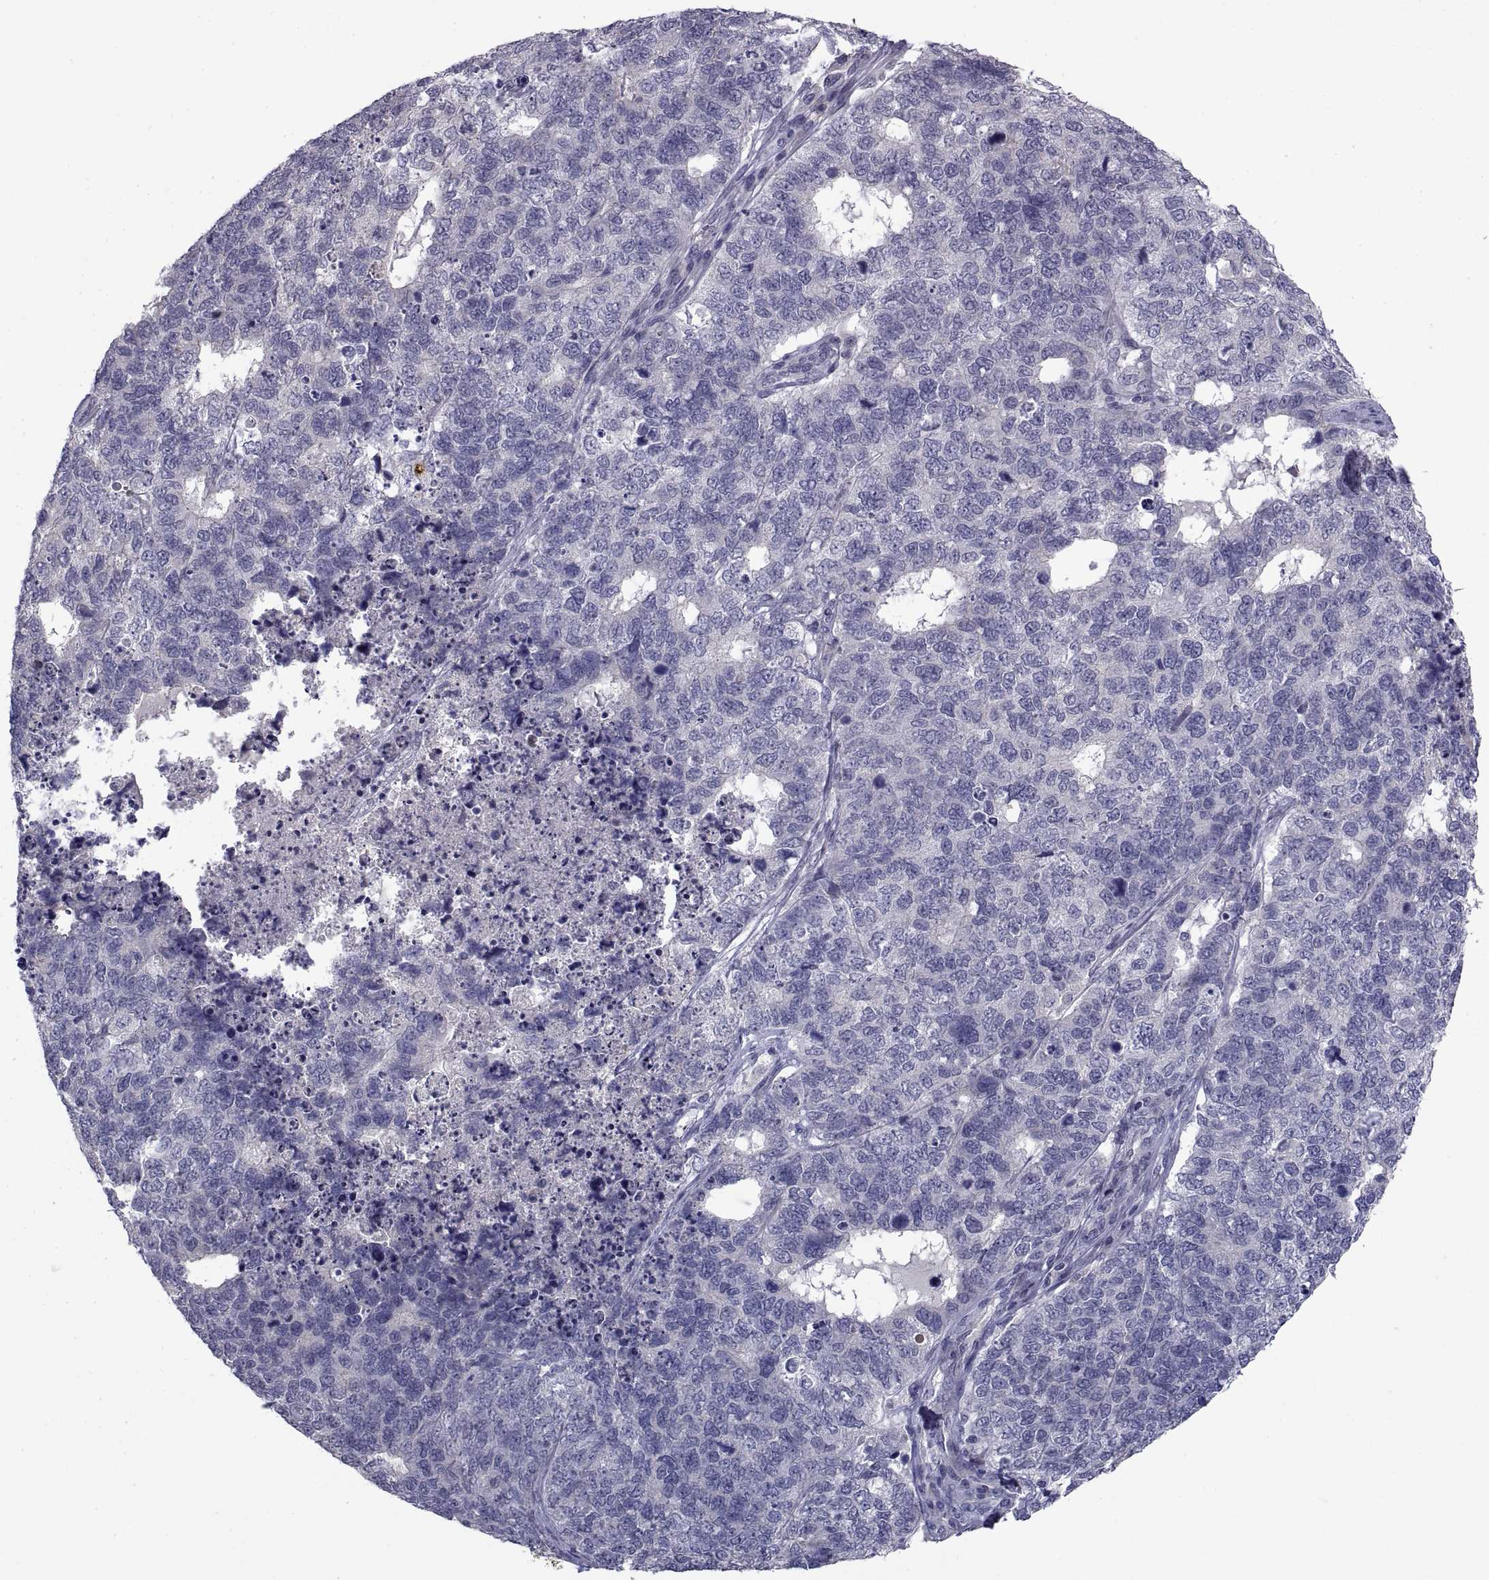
{"staining": {"intensity": "negative", "quantity": "none", "location": "none"}, "tissue": "cervical cancer", "cell_type": "Tumor cells", "image_type": "cancer", "snomed": [{"axis": "morphology", "description": "Squamous cell carcinoma, NOS"}, {"axis": "topography", "description": "Cervix"}], "caption": "Immunohistochemical staining of human cervical cancer (squamous cell carcinoma) exhibits no significant expression in tumor cells. (Immunohistochemistry (ihc), brightfield microscopy, high magnification).", "gene": "NPTX2", "patient": {"sex": "female", "age": 63}}